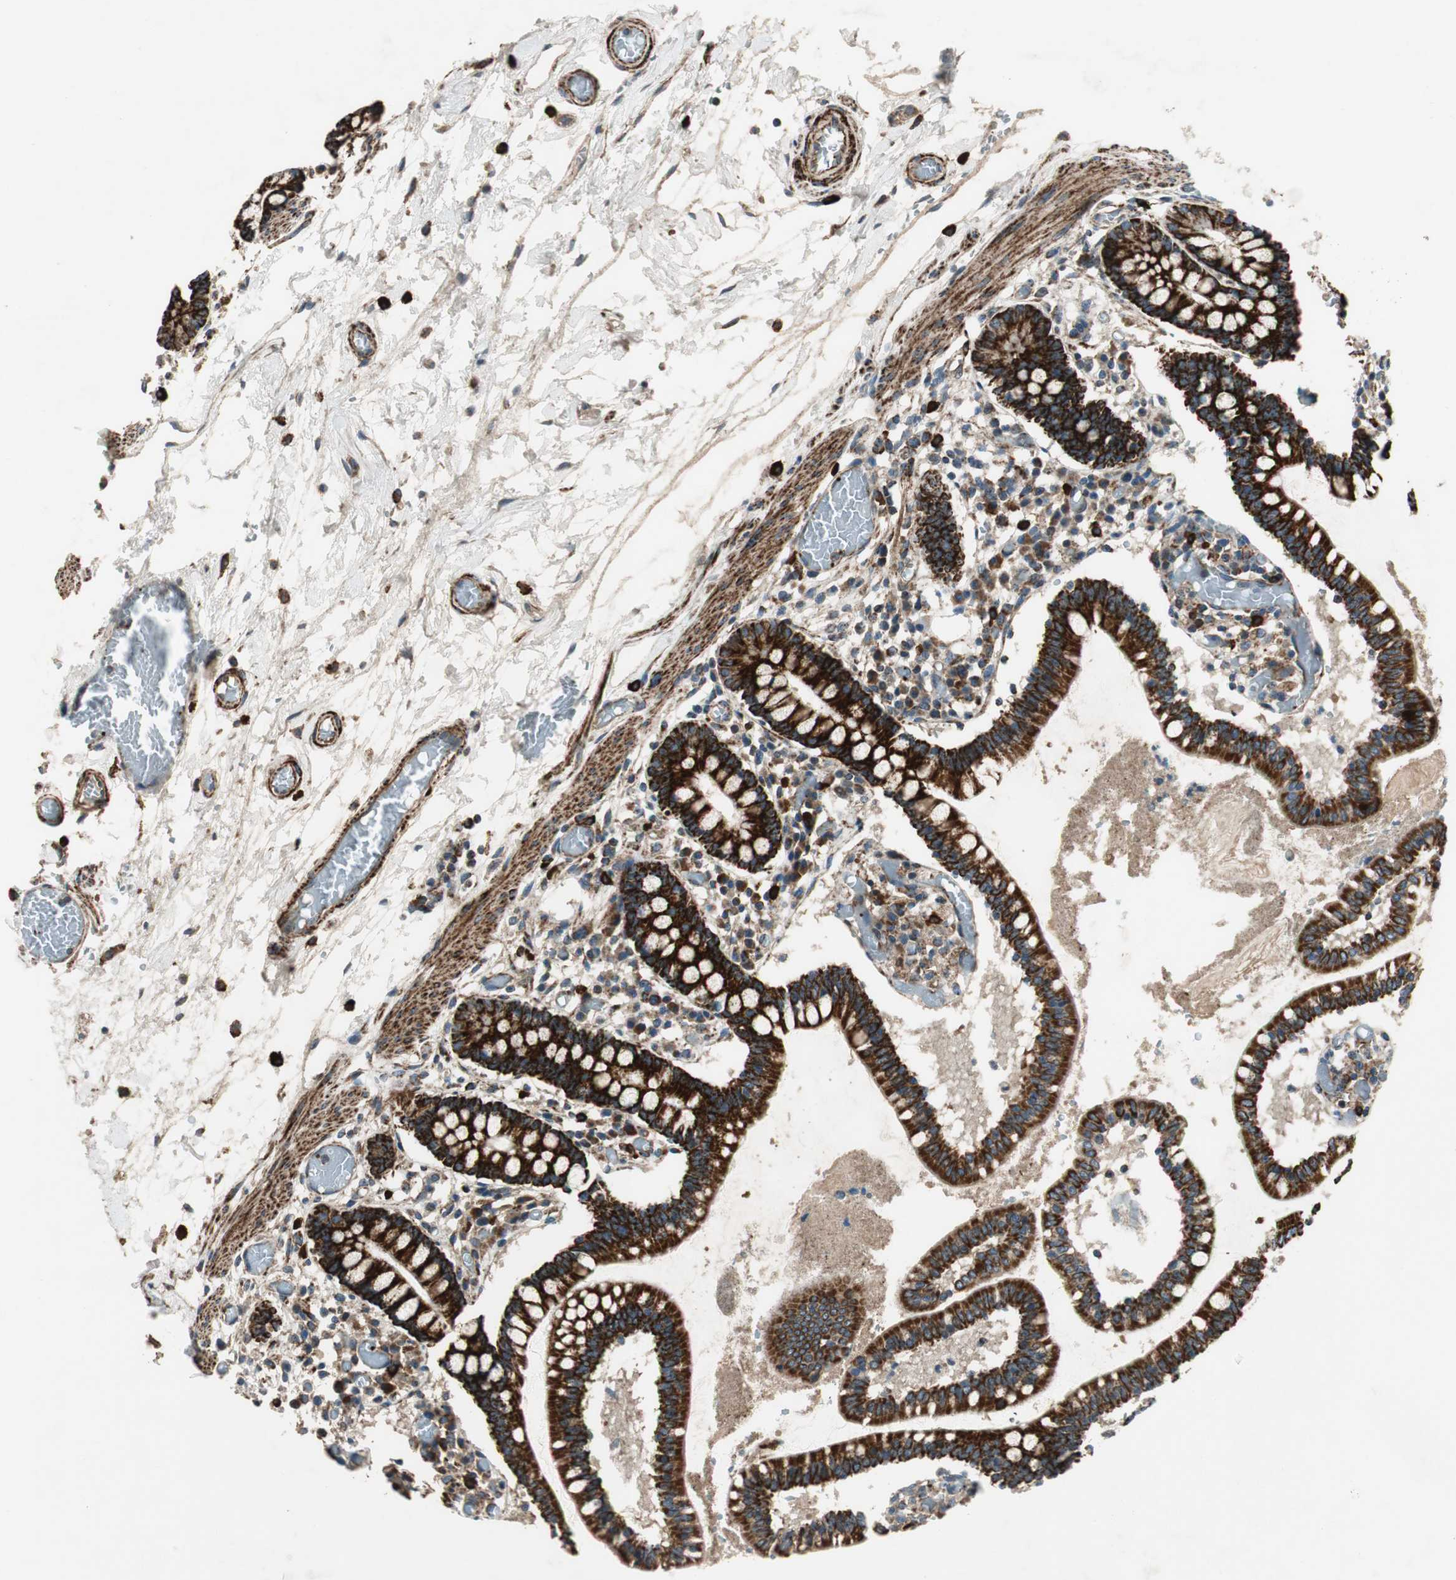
{"staining": {"intensity": "strong", "quantity": ">75%", "location": "cytoplasmic/membranous"}, "tissue": "small intestine", "cell_type": "Glandular cells", "image_type": "normal", "snomed": [{"axis": "morphology", "description": "Normal tissue, NOS"}, {"axis": "topography", "description": "Small intestine"}], "caption": "A photomicrograph of human small intestine stained for a protein reveals strong cytoplasmic/membranous brown staining in glandular cells. (IHC, brightfield microscopy, high magnification).", "gene": "AKAP1", "patient": {"sex": "female", "age": 61}}